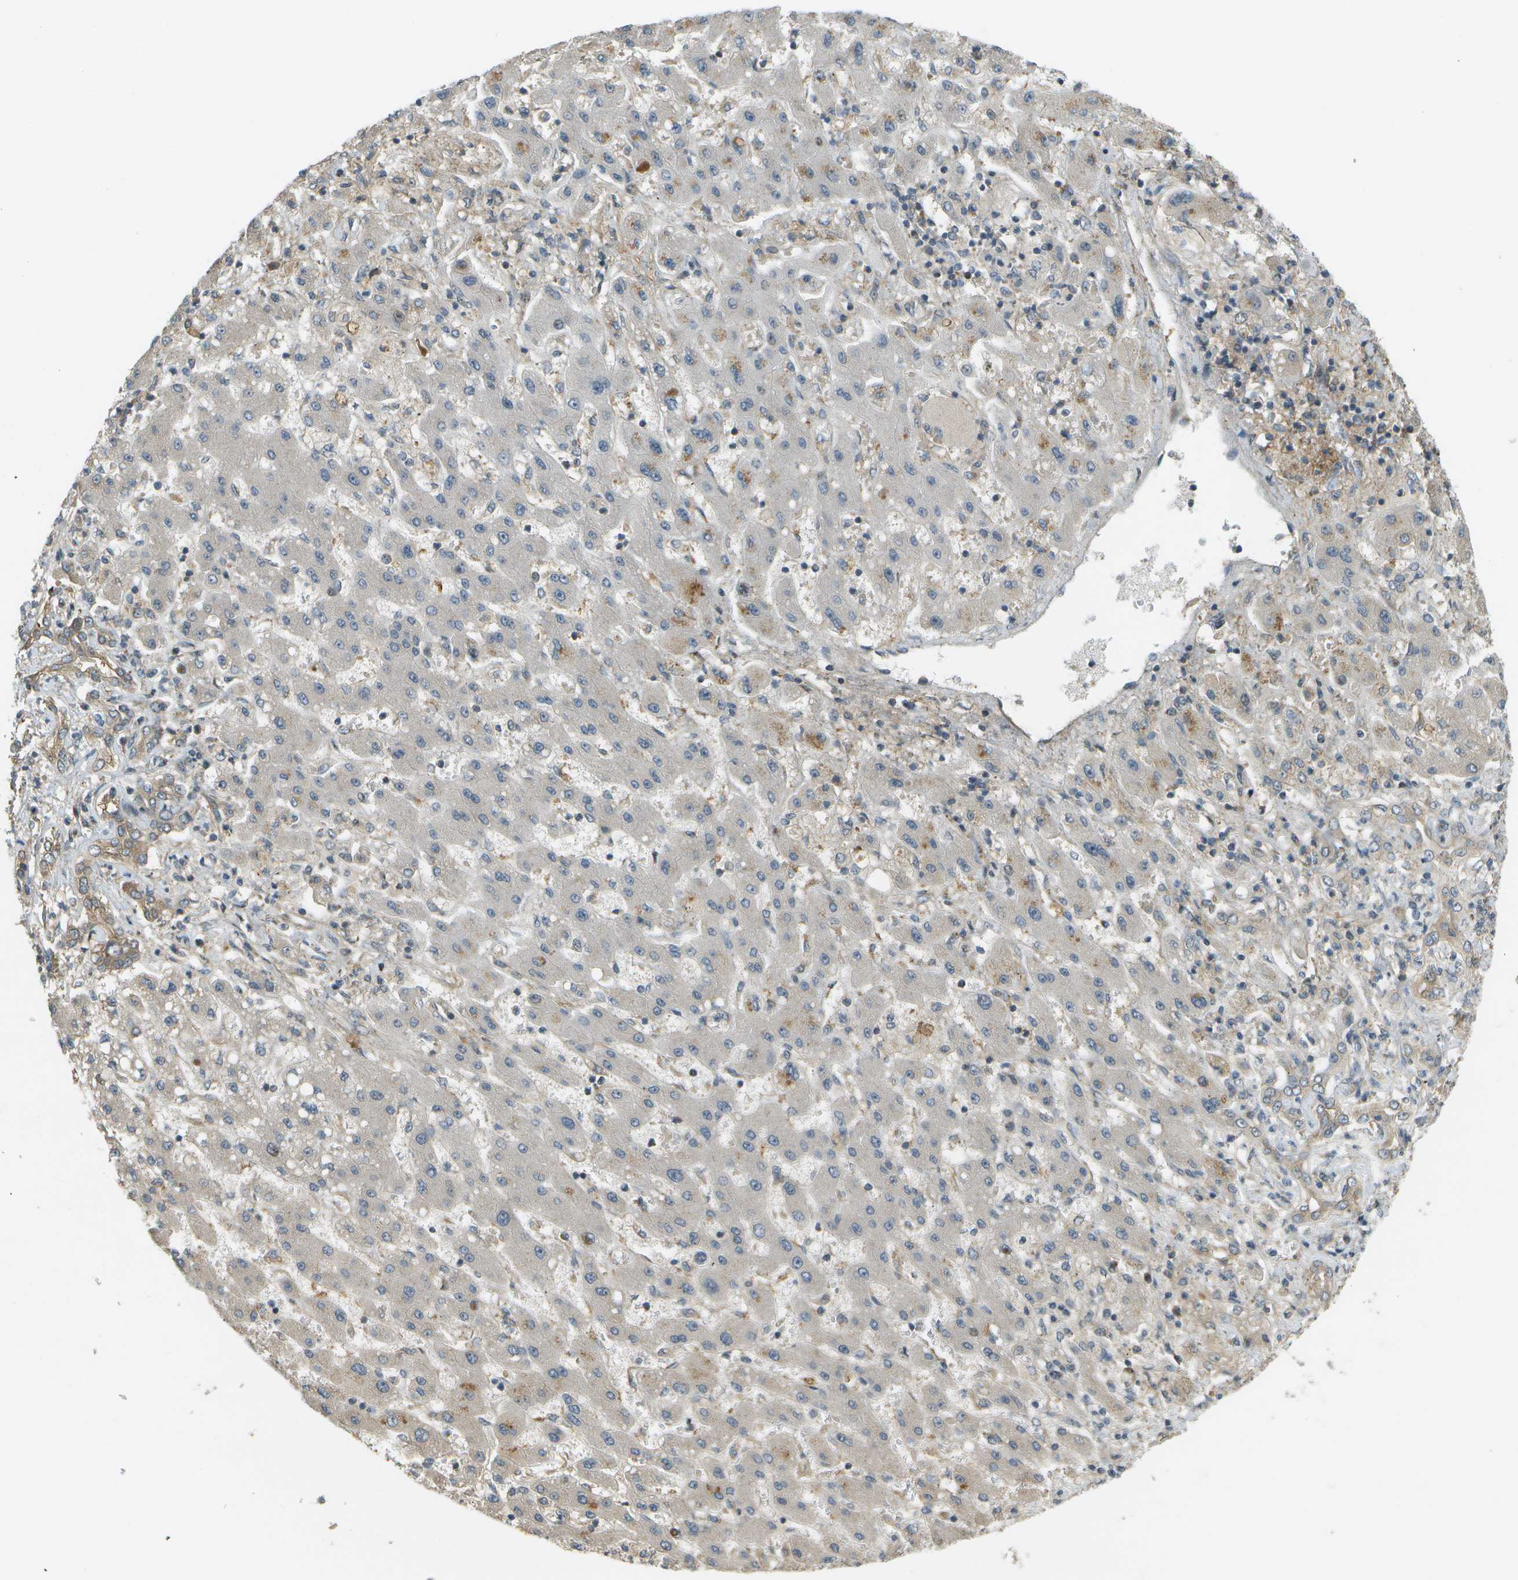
{"staining": {"intensity": "negative", "quantity": "none", "location": "none"}, "tissue": "liver cancer", "cell_type": "Tumor cells", "image_type": "cancer", "snomed": [{"axis": "morphology", "description": "Cholangiocarcinoma"}, {"axis": "topography", "description": "Liver"}], "caption": "This is an immunohistochemistry histopathology image of liver cancer. There is no staining in tumor cells.", "gene": "WNK2", "patient": {"sex": "male", "age": 50}}